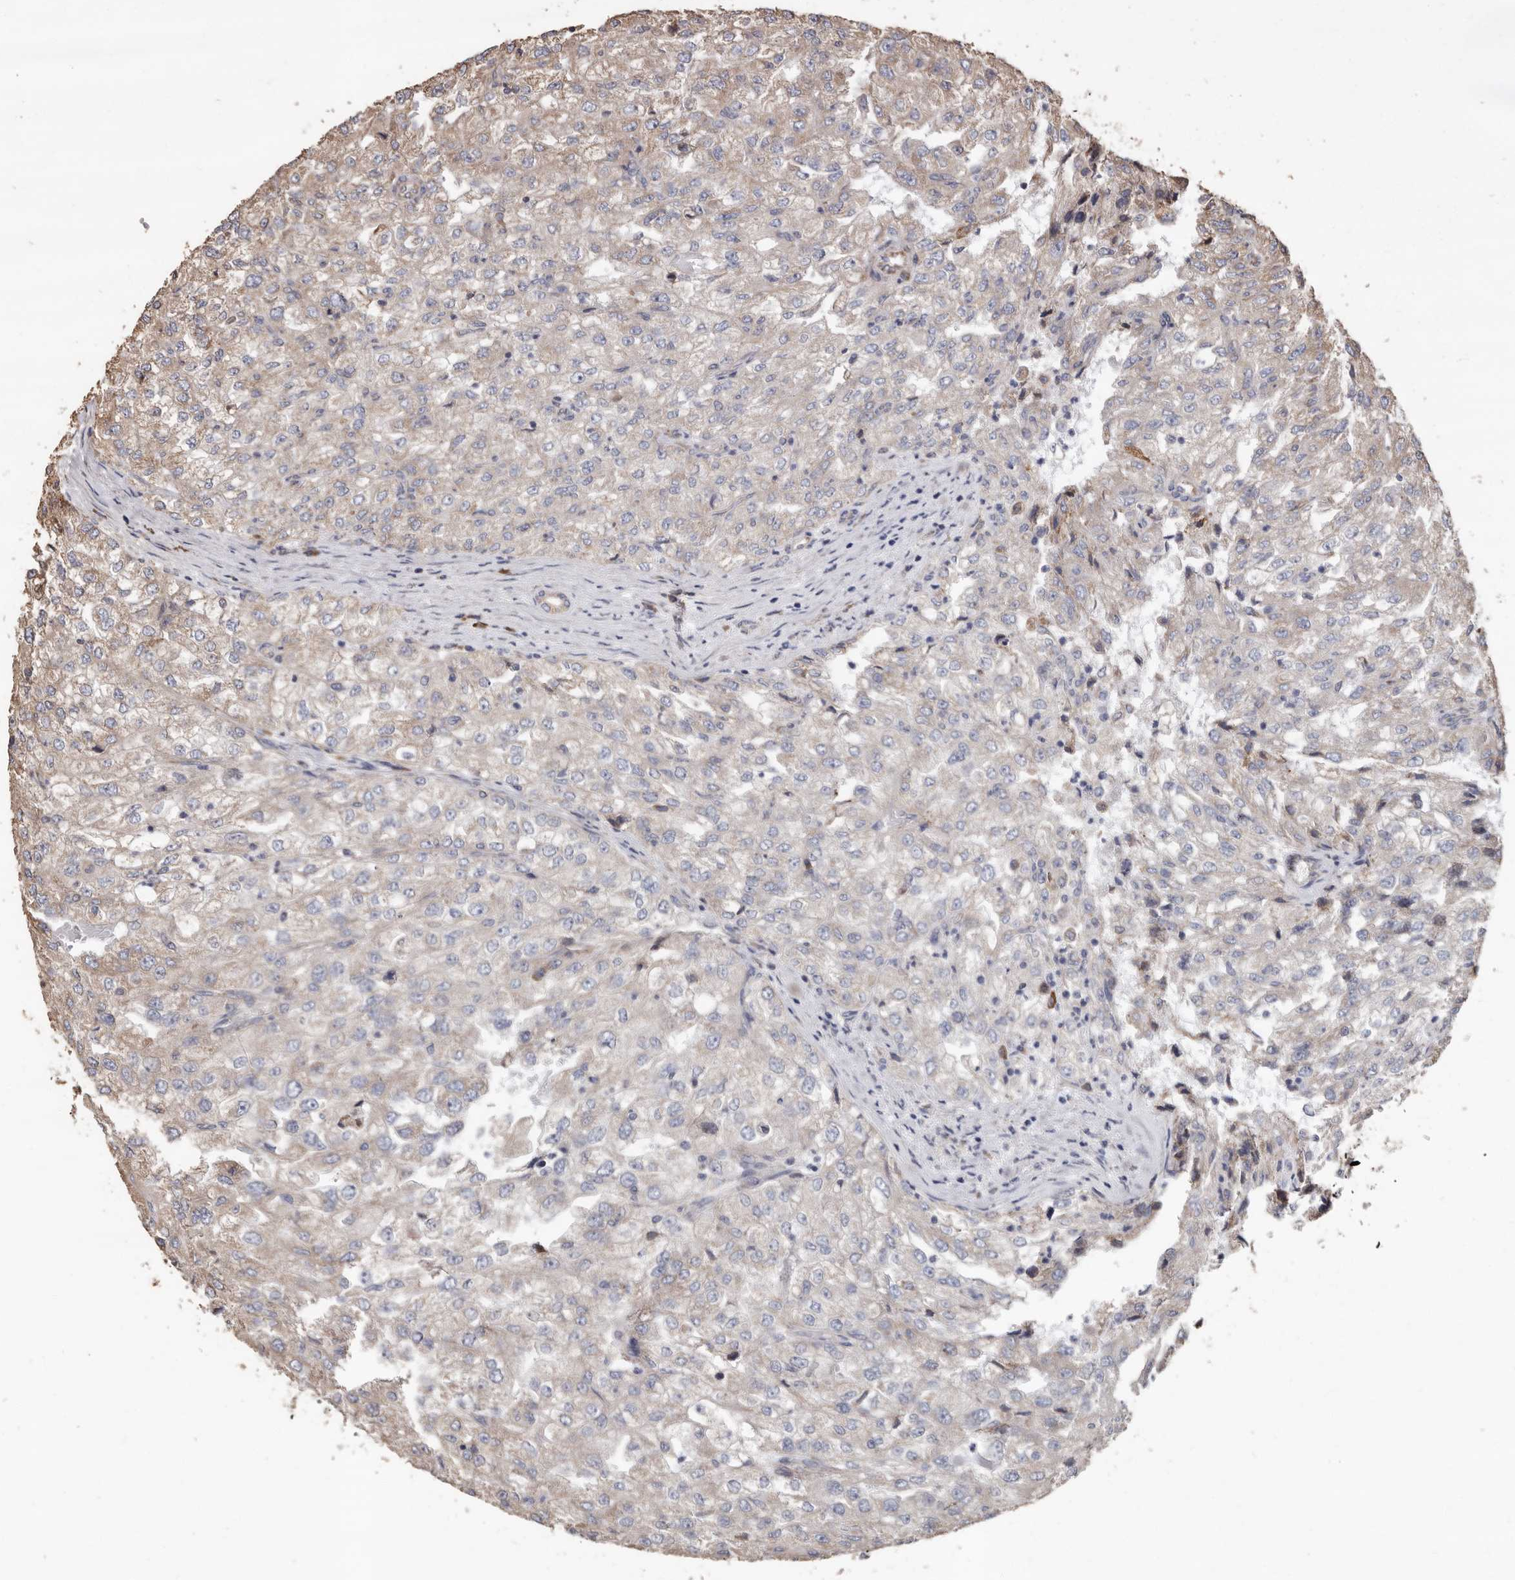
{"staining": {"intensity": "weak", "quantity": "<25%", "location": "cytoplasmic/membranous"}, "tissue": "renal cancer", "cell_type": "Tumor cells", "image_type": "cancer", "snomed": [{"axis": "morphology", "description": "Adenocarcinoma, NOS"}, {"axis": "topography", "description": "Kidney"}], "caption": "Immunohistochemical staining of renal cancer (adenocarcinoma) shows no significant positivity in tumor cells.", "gene": "OSGIN2", "patient": {"sex": "female", "age": 54}}